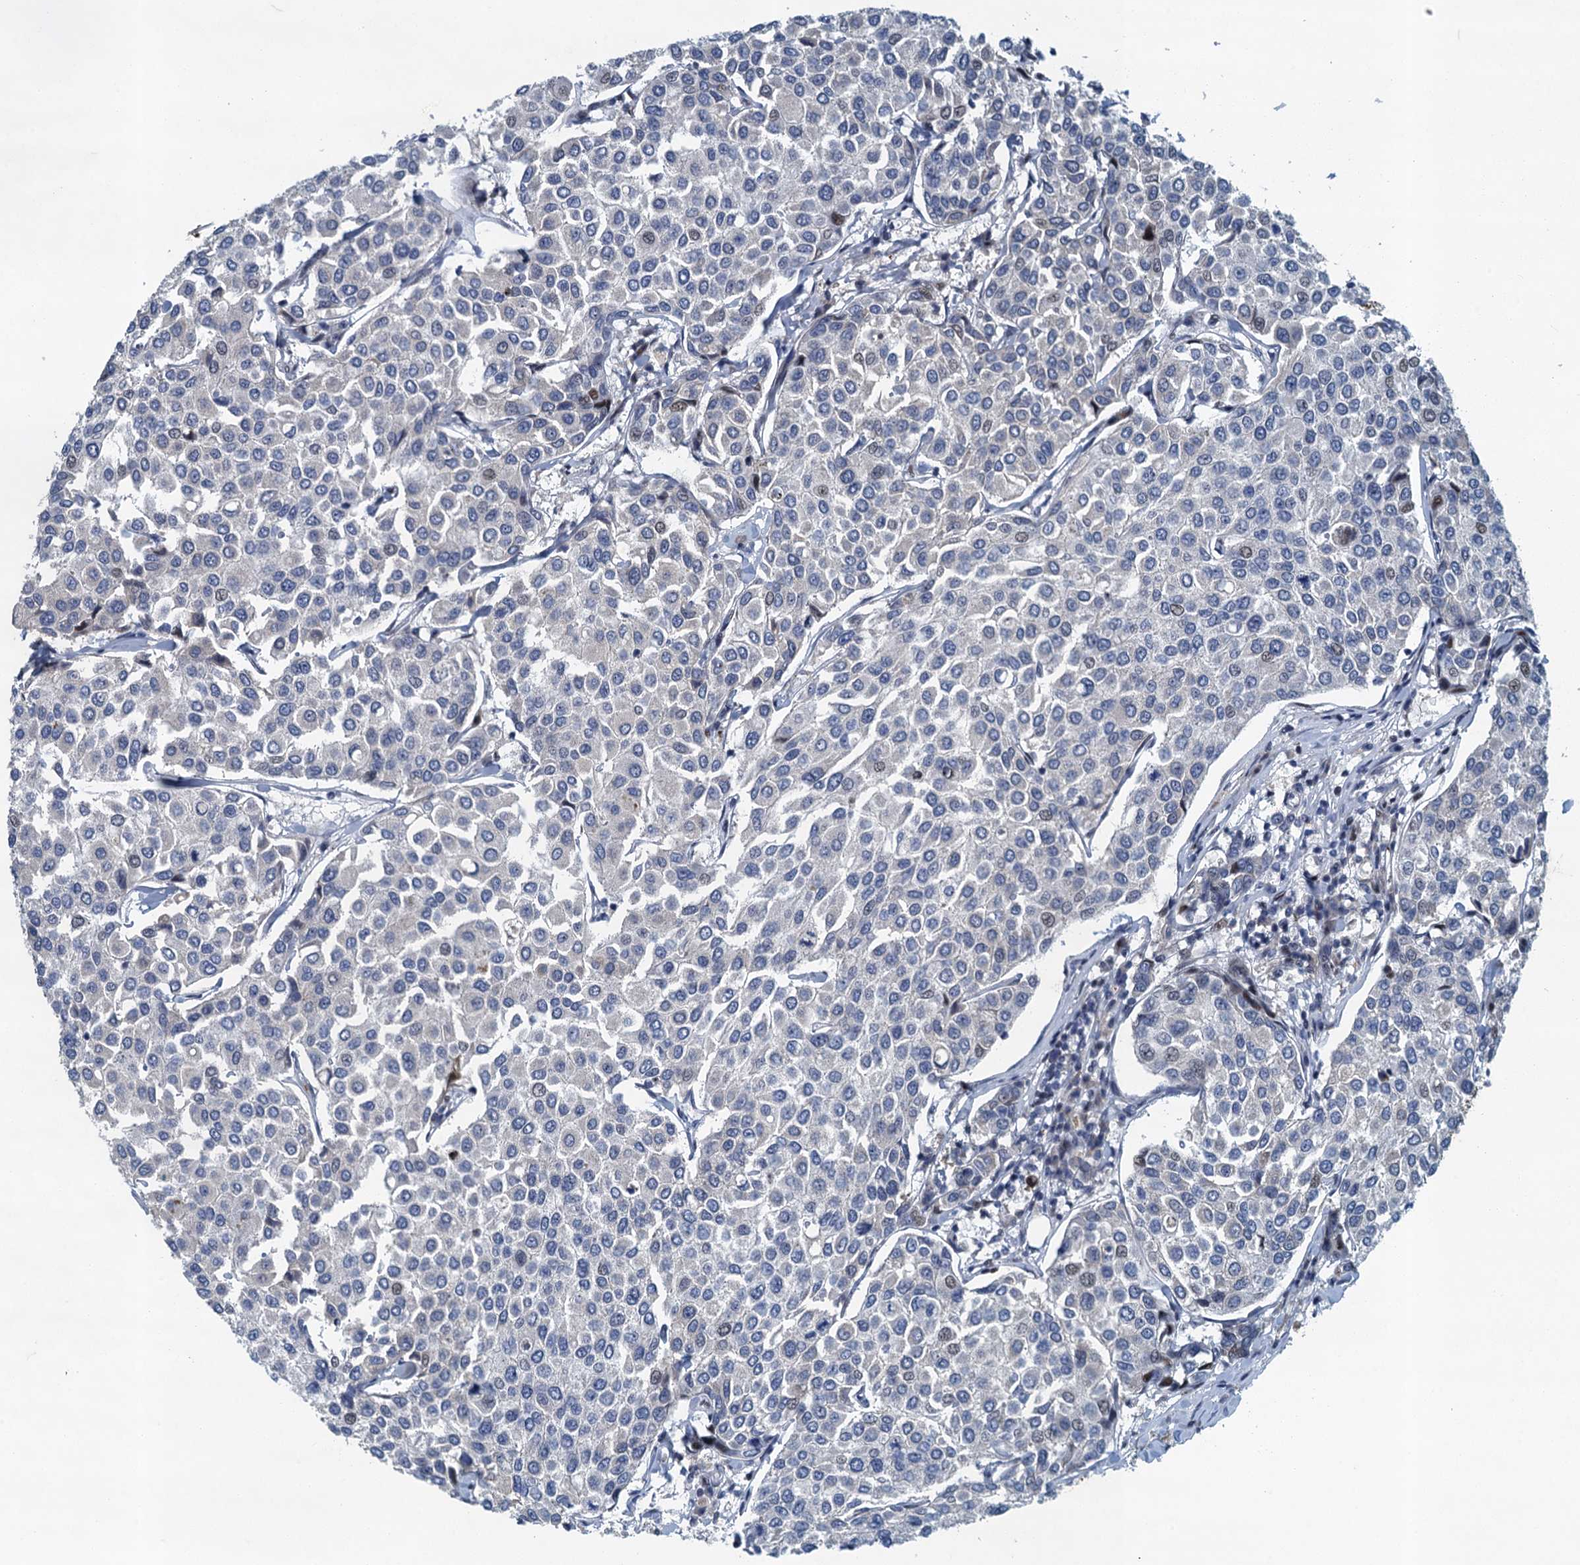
{"staining": {"intensity": "negative", "quantity": "none", "location": "none"}, "tissue": "breast cancer", "cell_type": "Tumor cells", "image_type": "cancer", "snomed": [{"axis": "morphology", "description": "Duct carcinoma"}, {"axis": "topography", "description": "Breast"}], "caption": "Tumor cells show no significant protein expression in breast cancer. (Stains: DAB (3,3'-diaminobenzidine) immunohistochemistry (IHC) with hematoxylin counter stain, Microscopy: brightfield microscopy at high magnification).", "gene": "ANKRD13D", "patient": {"sex": "female", "age": 55}}